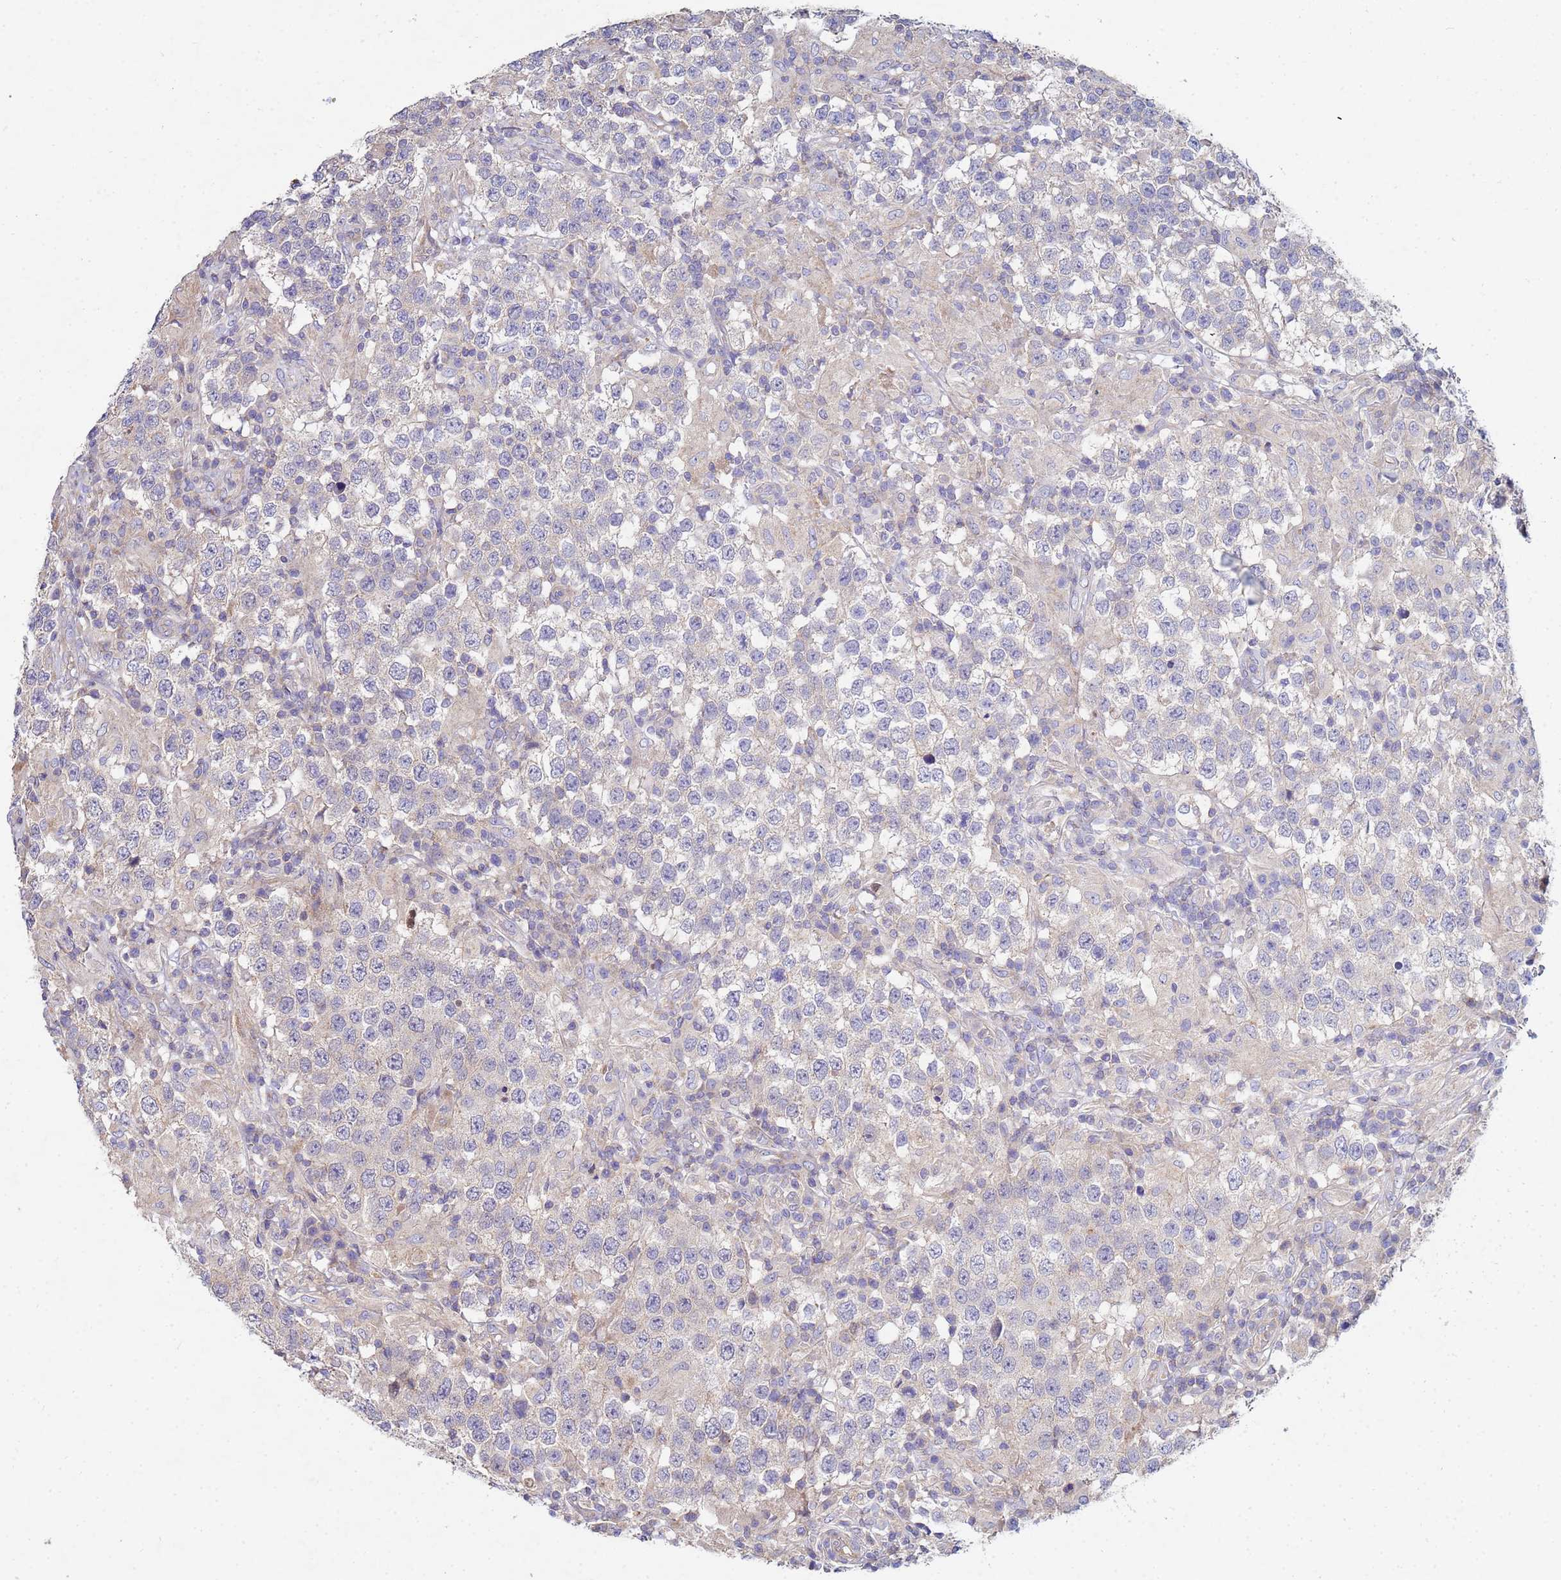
{"staining": {"intensity": "negative", "quantity": "none", "location": "none"}, "tissue": "testis cancer", "cell_type": "Tumor cells", "image_type": "cancer", "snomed": [{"axis": "morphology", "description": "Seminoma, NOS"}, {"axis": "morphology", "description": "Carcinoma, Embryonal, NOS"}, {"axis": "topography", "description": "Testis"}], "caption": "High power microscopy histopathology image of an IHC micrograph of testis cancer (embryonal carcinoma), revealing no significant staining in tumor cells.", "gene": "CDC34", "patient": {"sex": "male", "age": 41}}